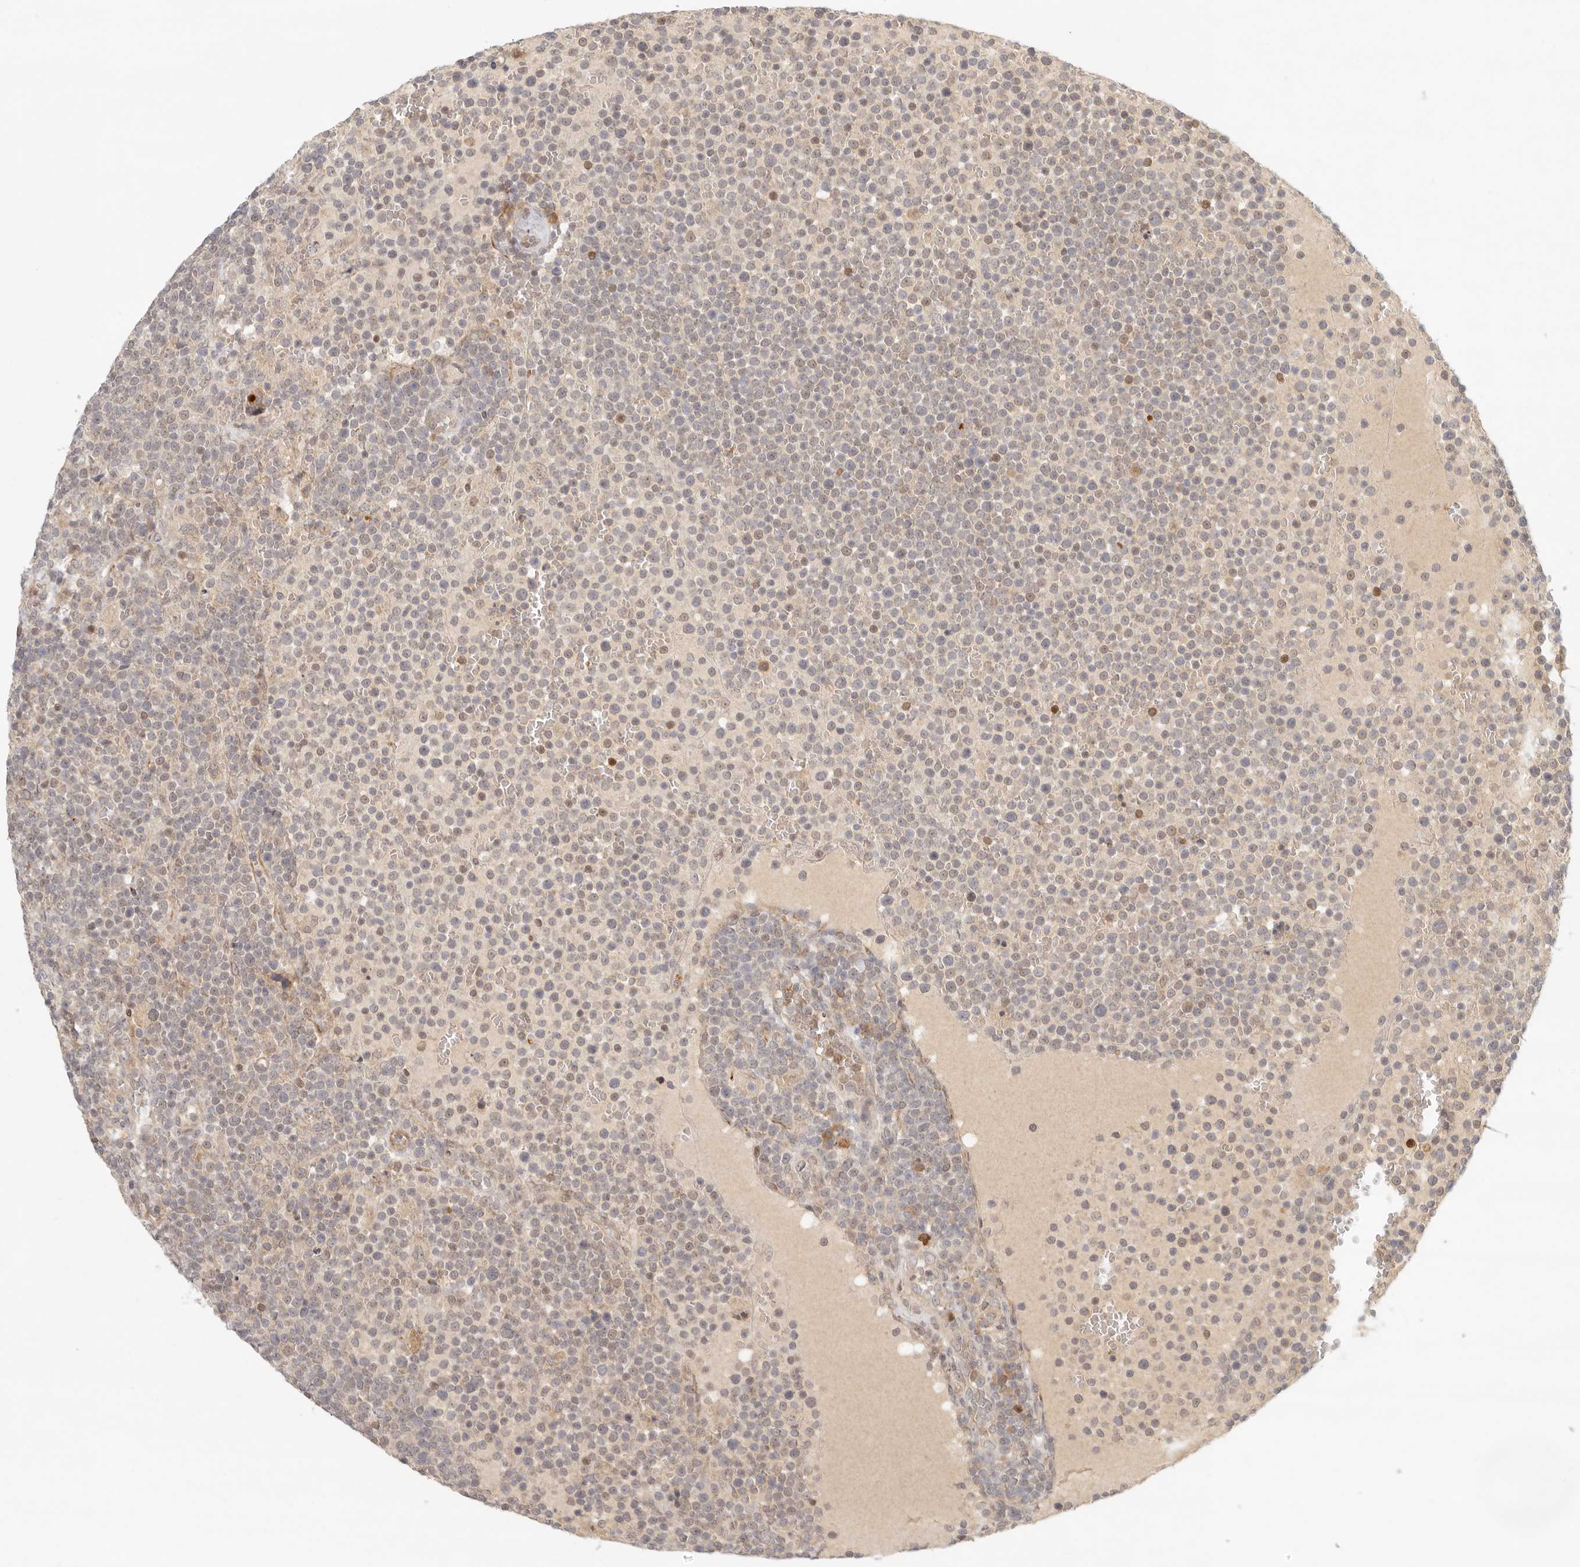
{"staining": {"intensity": "weak", "quantity": "25%-75%", "location": "nuclear"}, "tissue": "lymphoma", "cell_type": "Tumor cells", "image_type": "cancer", "snomed": [{"axis": "morphology", "description": "Malignant lymphoma, non-Hodgkin's type, High grade"}, {"axis": "topography", "description": "Lymph node"}], "caption": "High-magnification brightfield microscopy of lymphoma stained with DAB (brown) and counterstained with hematoxylin (blue). tumor cells exhibit weak nuclear expression is identified in about25%-75% of cells.", "gene": "AHDC1", "patient": {"sex": "male", "age": 61}}